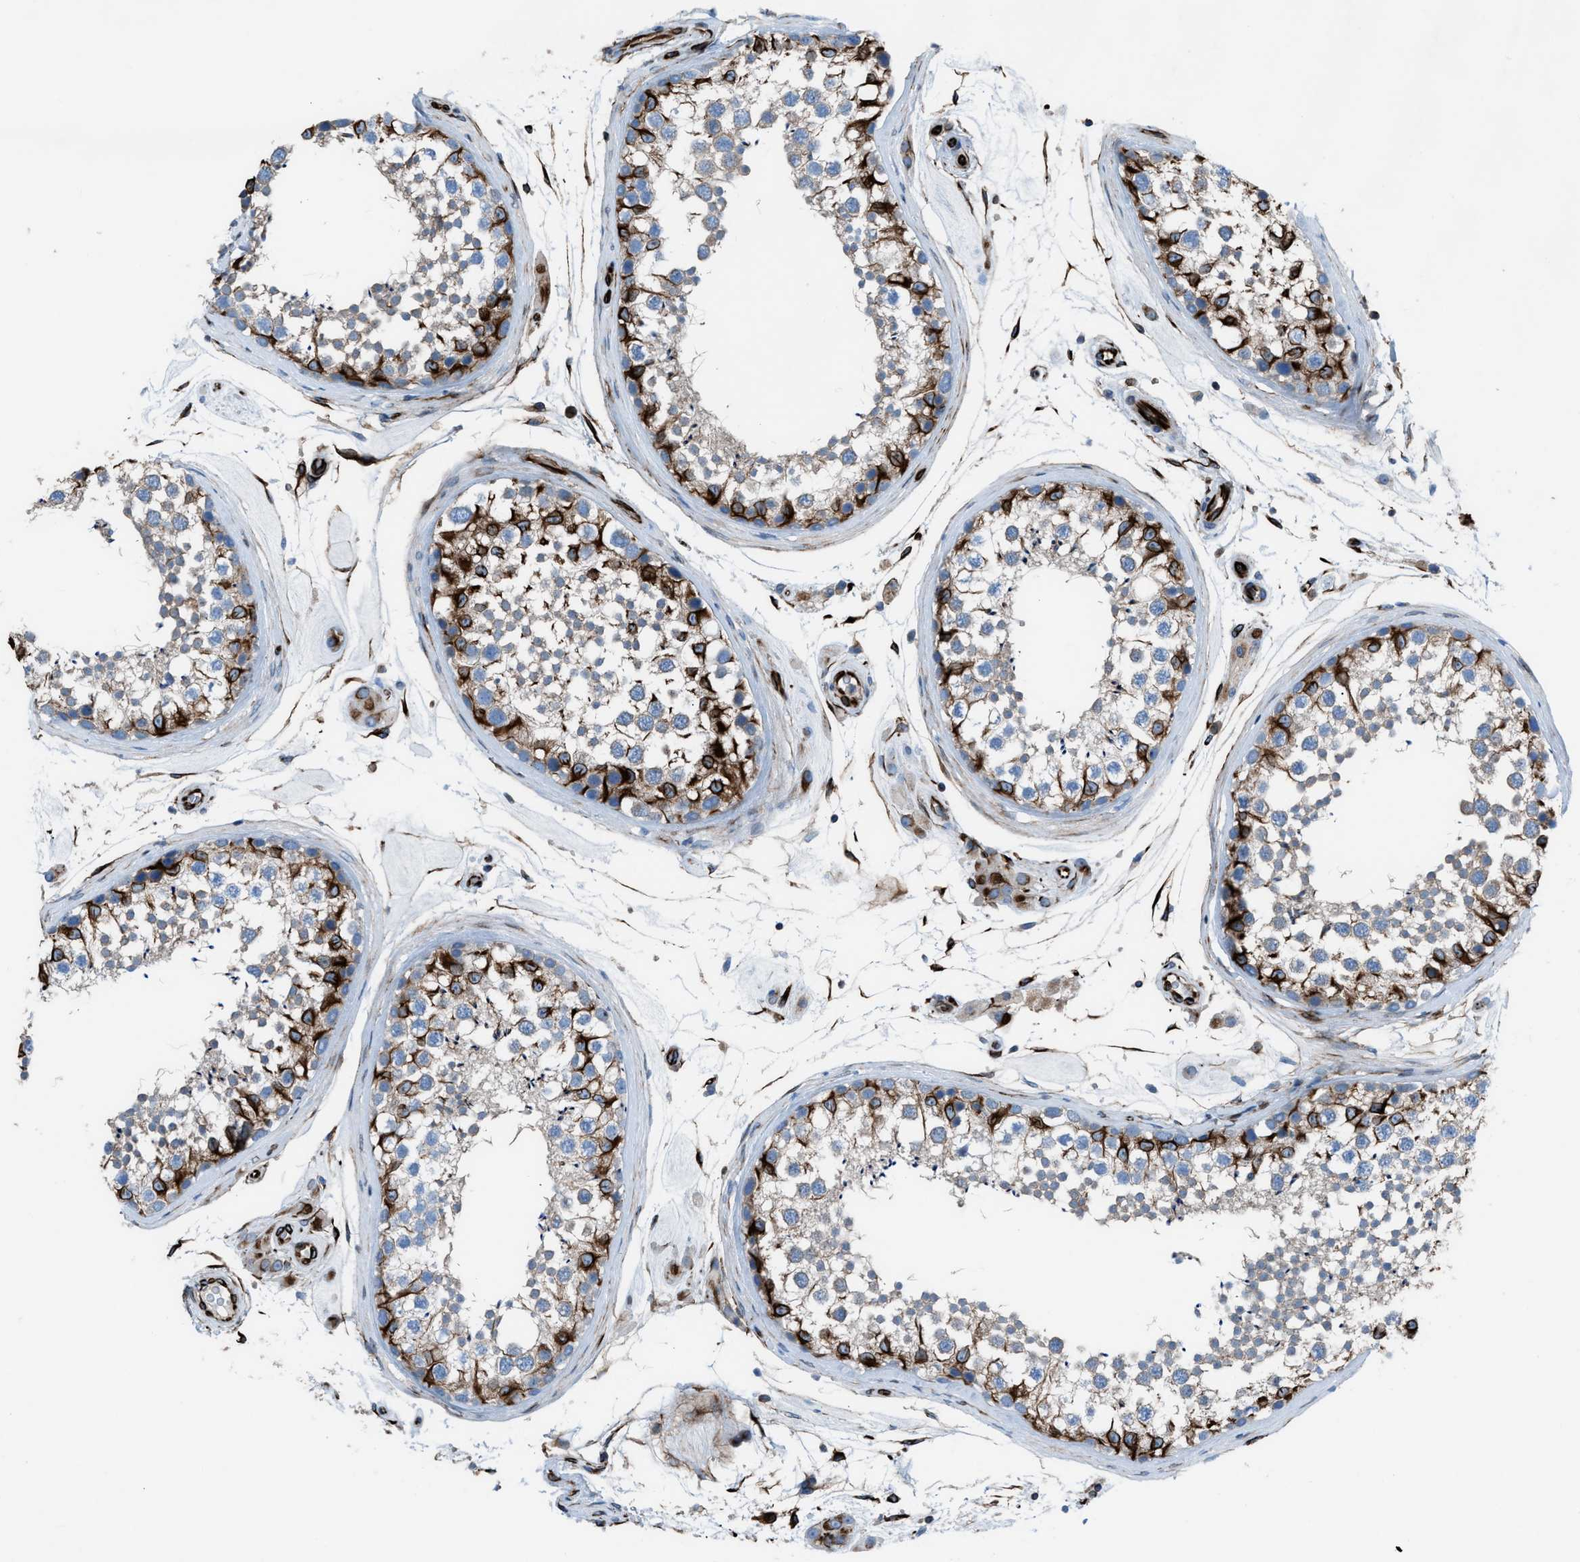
{"staining": {"intensity": "strong", "quantity": "25%-75%", "location": "cytoplasmic/membranous"}, "tissue": "testis", "cell_type": "Cells in seminiferous ducts", "image_type": "normal", "snomed": [{"axis": "morphology", "description": "Normal tissue, NOS"}, {"axis": "topography", "description": "Testis"}], "caption": "The immunohistochemical stain shows strong cytoplasmic/membranous staining in cells in seminiferous ducts of normal testis. (IHC, brightfield microscopy, high magnification).", "gene": "CABP7", "patient": {"sex": "male", "age": 46}}